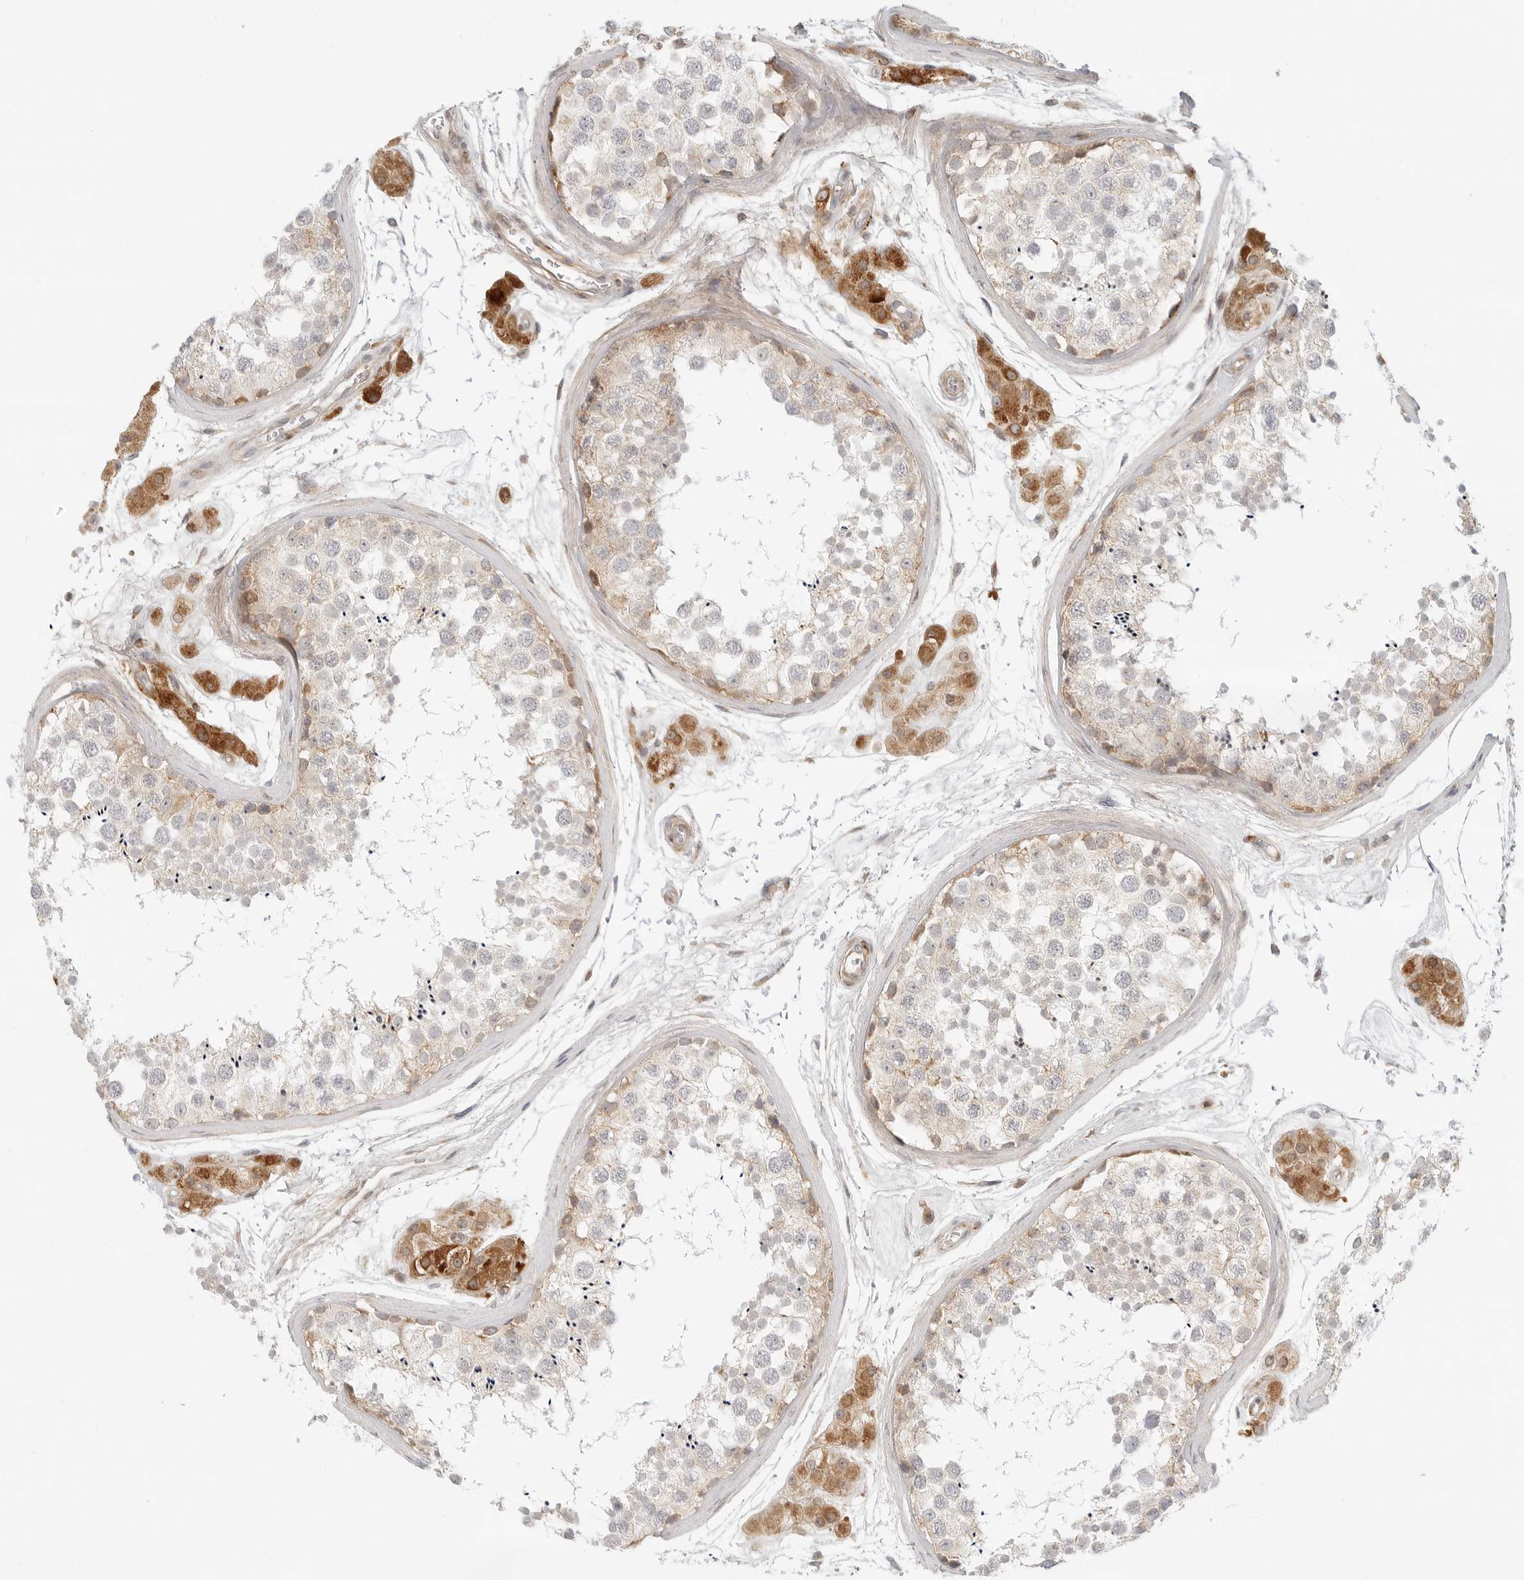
{"staining": {"intensity": "weak", "quantity": "25%-75%", "location": "cytoplasmic/membranous"}, "tissue": "testis", "cell_type": "Cells in seminiferous ducts", "image_type": "normal", "snomed": [{"axis": "morphology", "description": "Normal tissue, NOS"}, {"axis": "topography", "description": "Testis"}], "caption": "Brown immunohistochemical staining in normal human testis displays weak cytoplasmic/membranous positivity in approximately 25%-75% of cells in seminiferous ducts. The staining was performed using DAB, with brown indicating positive protein expression. Nuclei are stained blue with hematoxylin.", "gene": "C1QTNF1", "patient": {"sex": "male", "age": 56}}